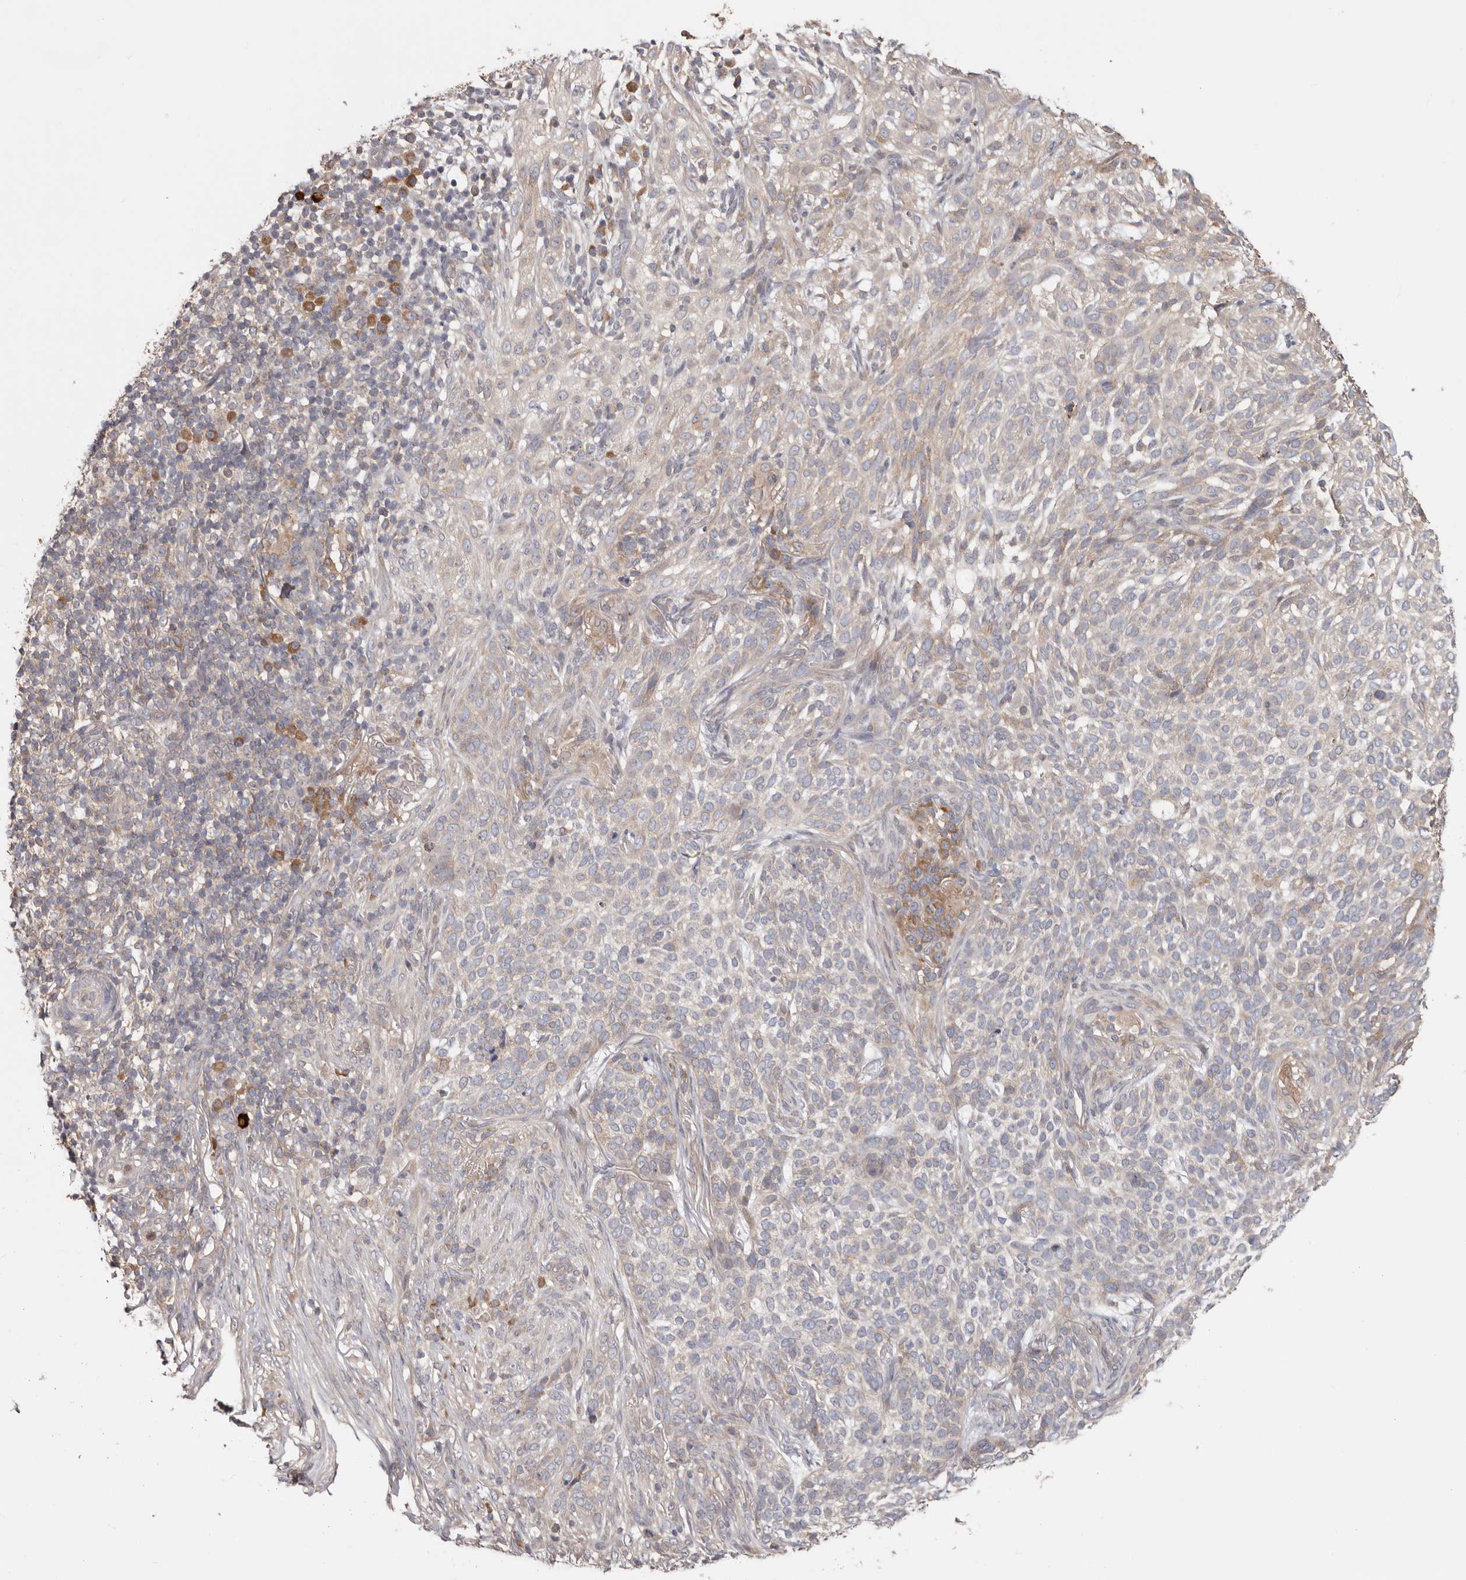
{"staining": {"intensity": "negative", "quantity": "none", "location": "none"}, "tissue": "skin cancer", "cell_type": "Tumor cells", "image_type": "cancer", "snomed": [{"axis": "morphology", "description": "Basal cell carcinoma"}, {"axis": "topography", "description": "Skin"}], "caption": "This histopathology image is of skin cancer stained with immunohistochemistry to label a protein in brown with the nuclei are counter-stained blue. There is no expression in tumor cells.", "gene": "TMUB1", "patient": {"sex": "female", "age": 64}}